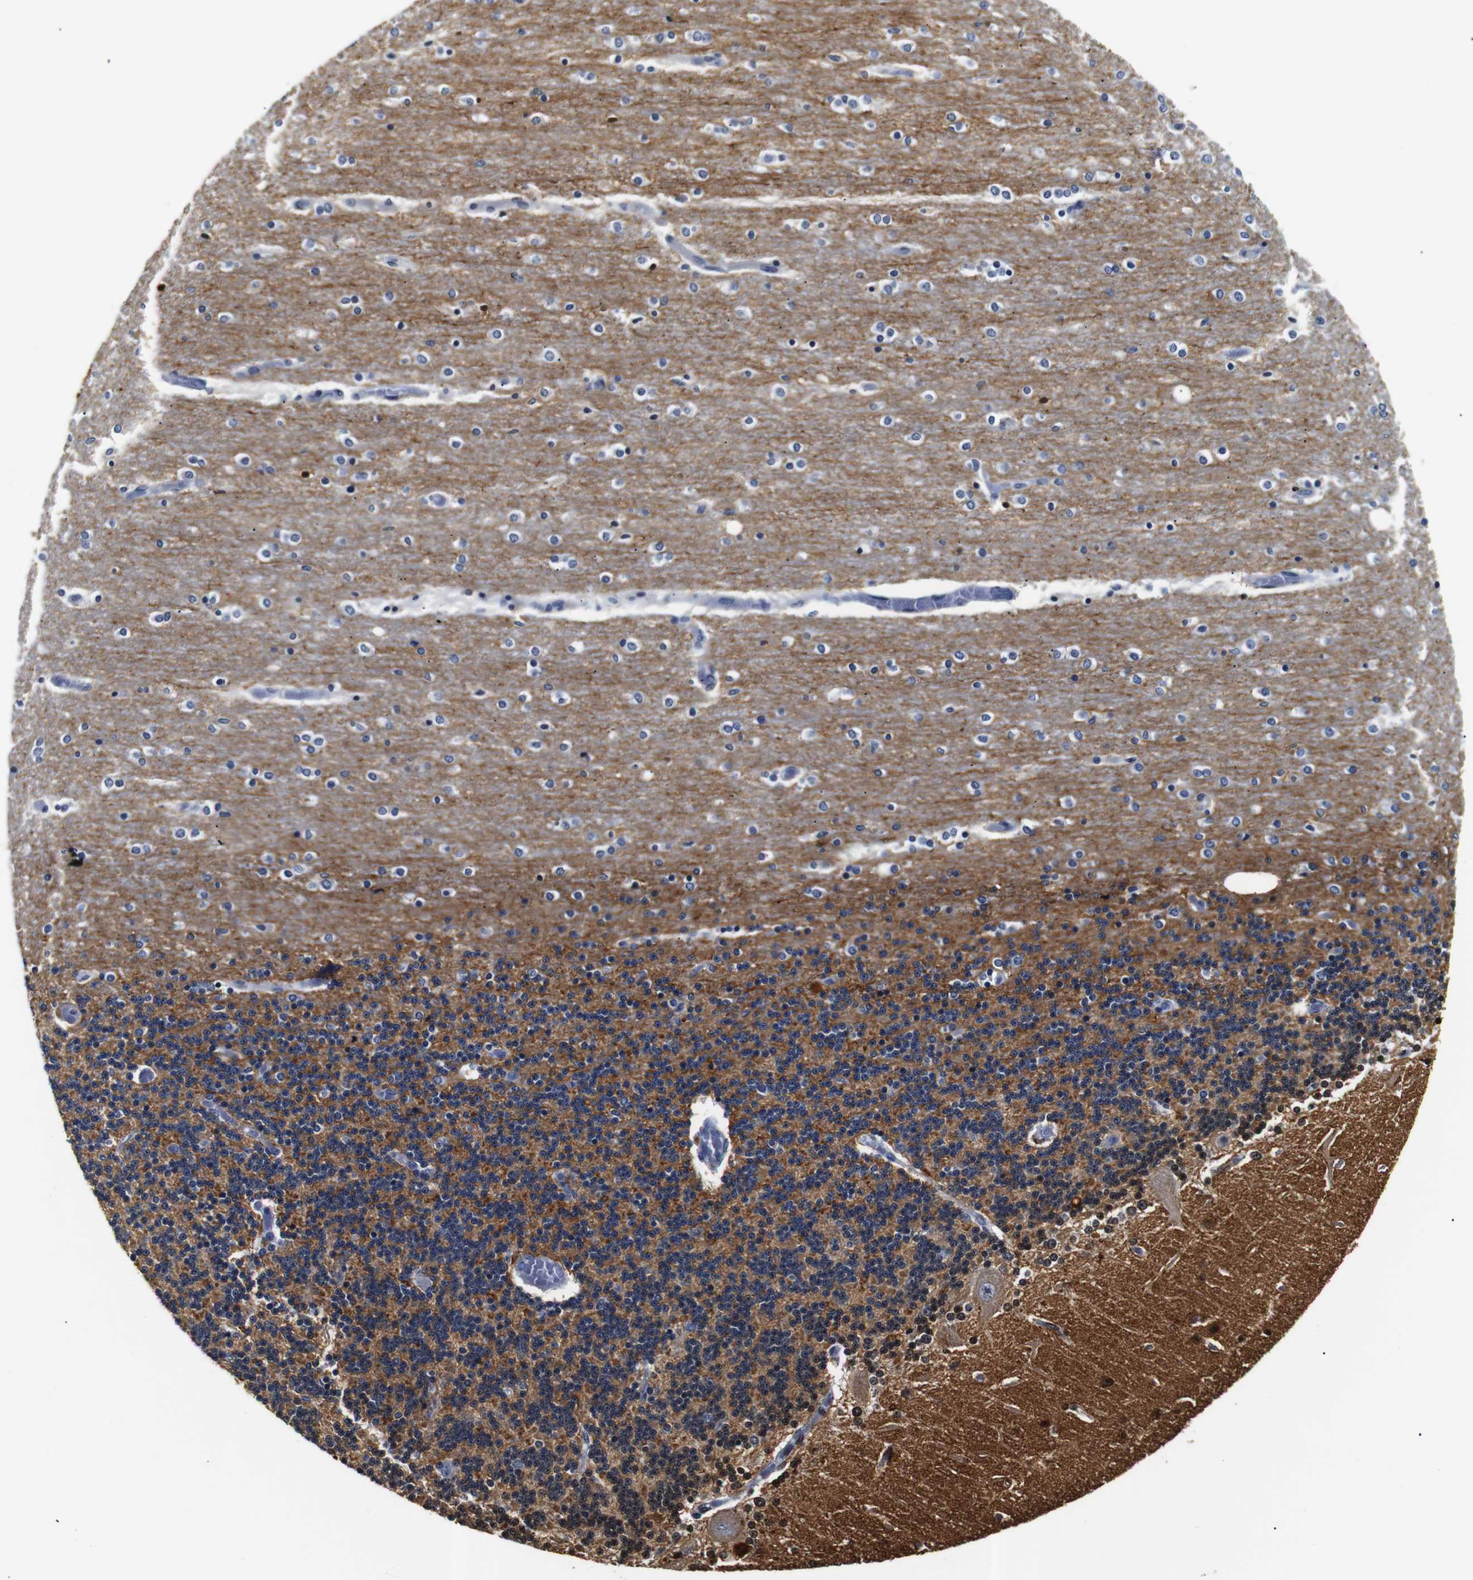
{"staining": {"intensity": "moderate", "quantity": "25%-75%", "location": "cytoplasmic/membranous"}, "tissue": "cerebellum", "cell_type": "Cells in granular layer", "image_type": "normal", "snomed": [{"axis": "morphology", "description": "Normal tissue, NOS"}, {"axis": "topography", "description": "Cerebellum"}], "caption": "IHC staining of unremarkable cerebellum, which demonstrates medium levels of moderate cytoplasmic/membranous staining in approximately 25%-75% of cells in granular layer indicating moderate cytoplasmic/membranous protein staining. The staining was performed using DAB (3,3'-diaminobenzidine) (brown) for protein detection and nuclei were counterstained in hematoxylin (blue).", "gene": "GAP43", "patient": {"sex": "female", "age": 54}}